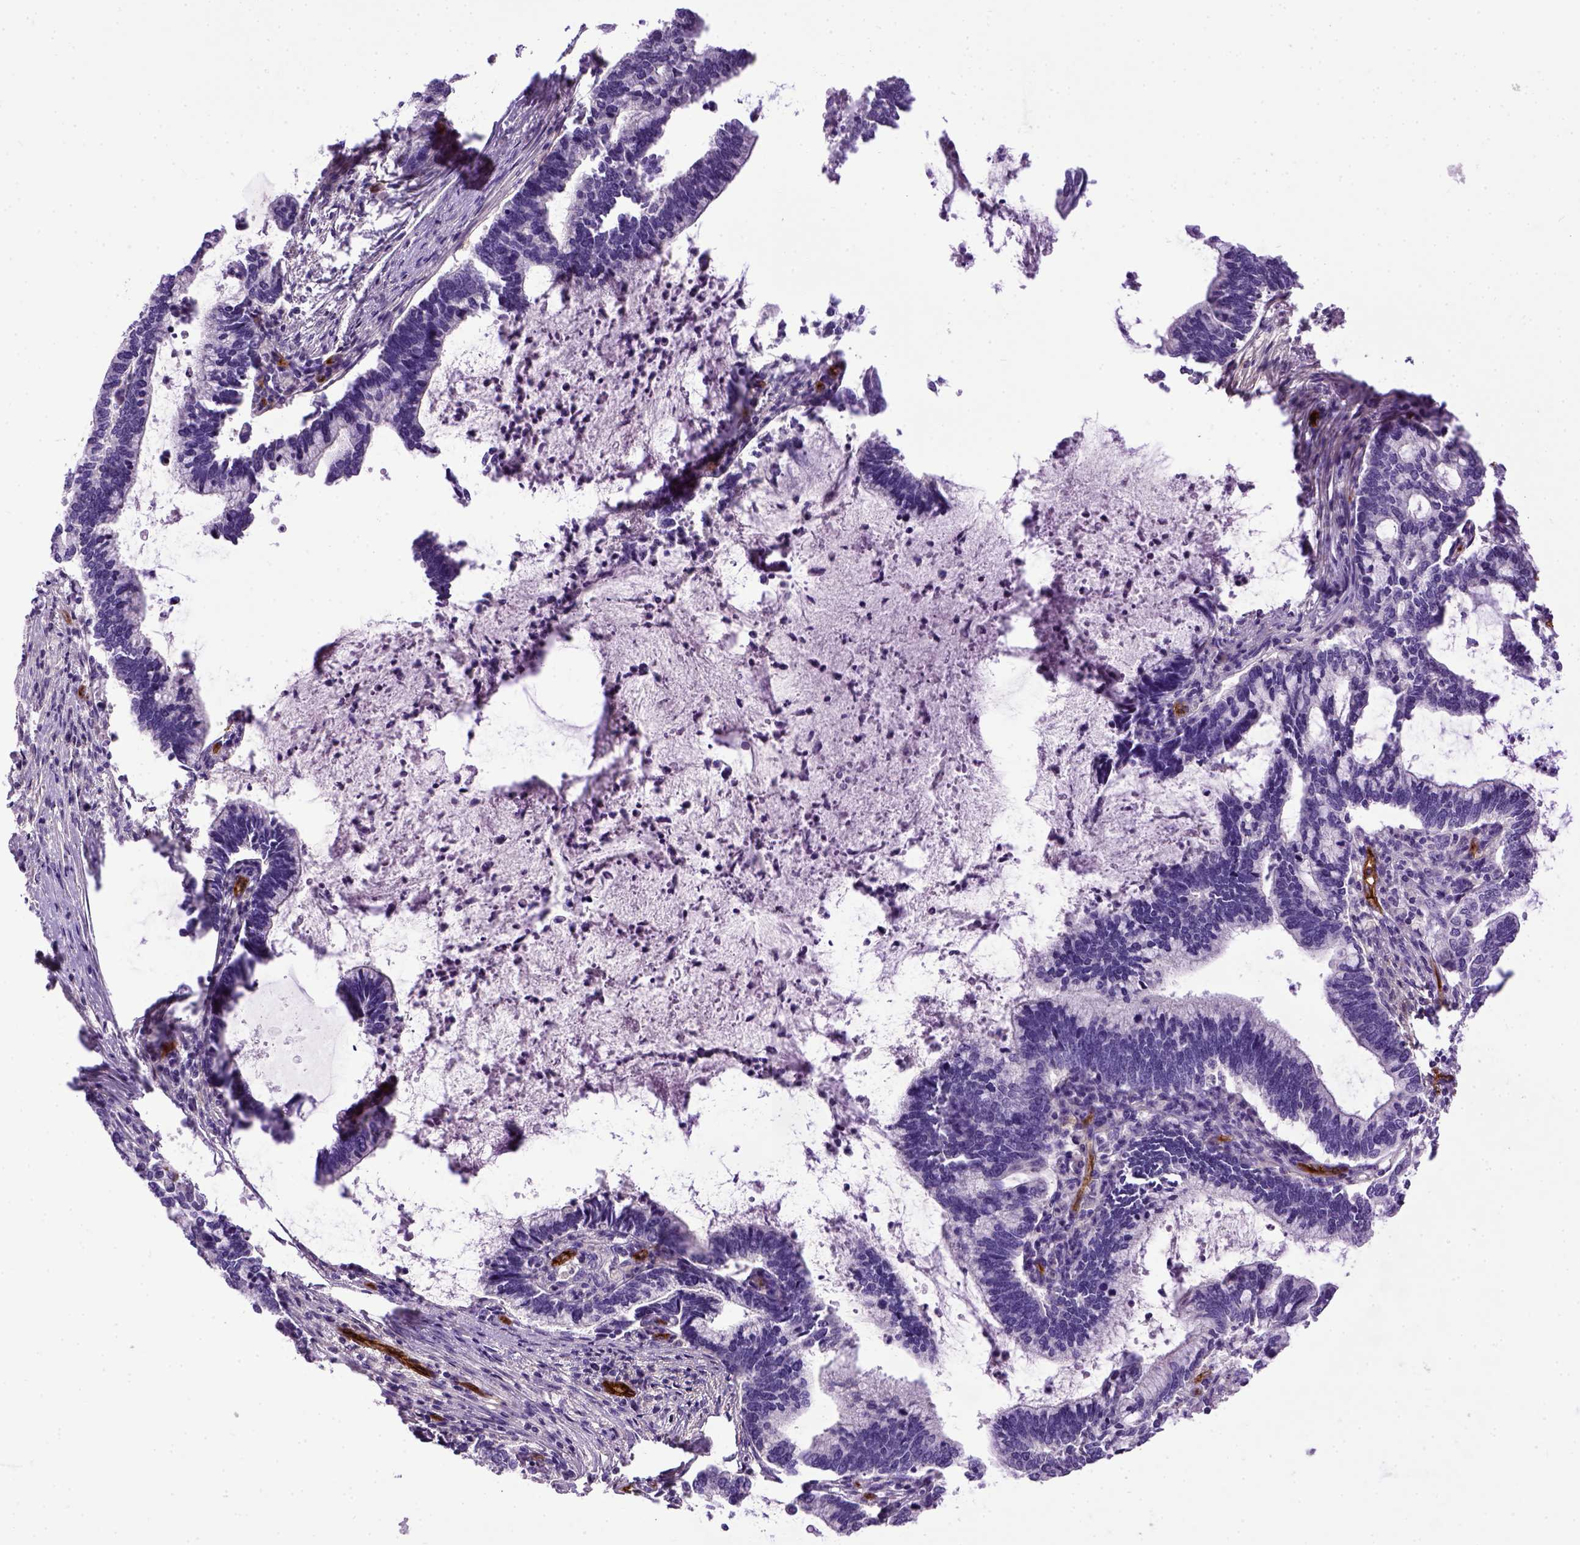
{"staining": {"intensity": "negative", "quantity": "none", "location": "none"}, "tissue": "cervical cancer", "cell_type": "Tumor cells", "image_type": "cancer", "snomed": [{"axis": "morphology", "description": "Adenocarcinoma, NOS"}, {"axis": "topography", "description": "Cervix"}], "caption": "A high-resolution image shows IHC staining of cervical adenocarcinoma, which displays no significant expression in tumor cells. (DAB (3,3'-diaminobenzidine) IHC visualized using brightfield microscopy, high magnification).", "gene": "ENG", "patient": {"sex": "female", "age": 42}}